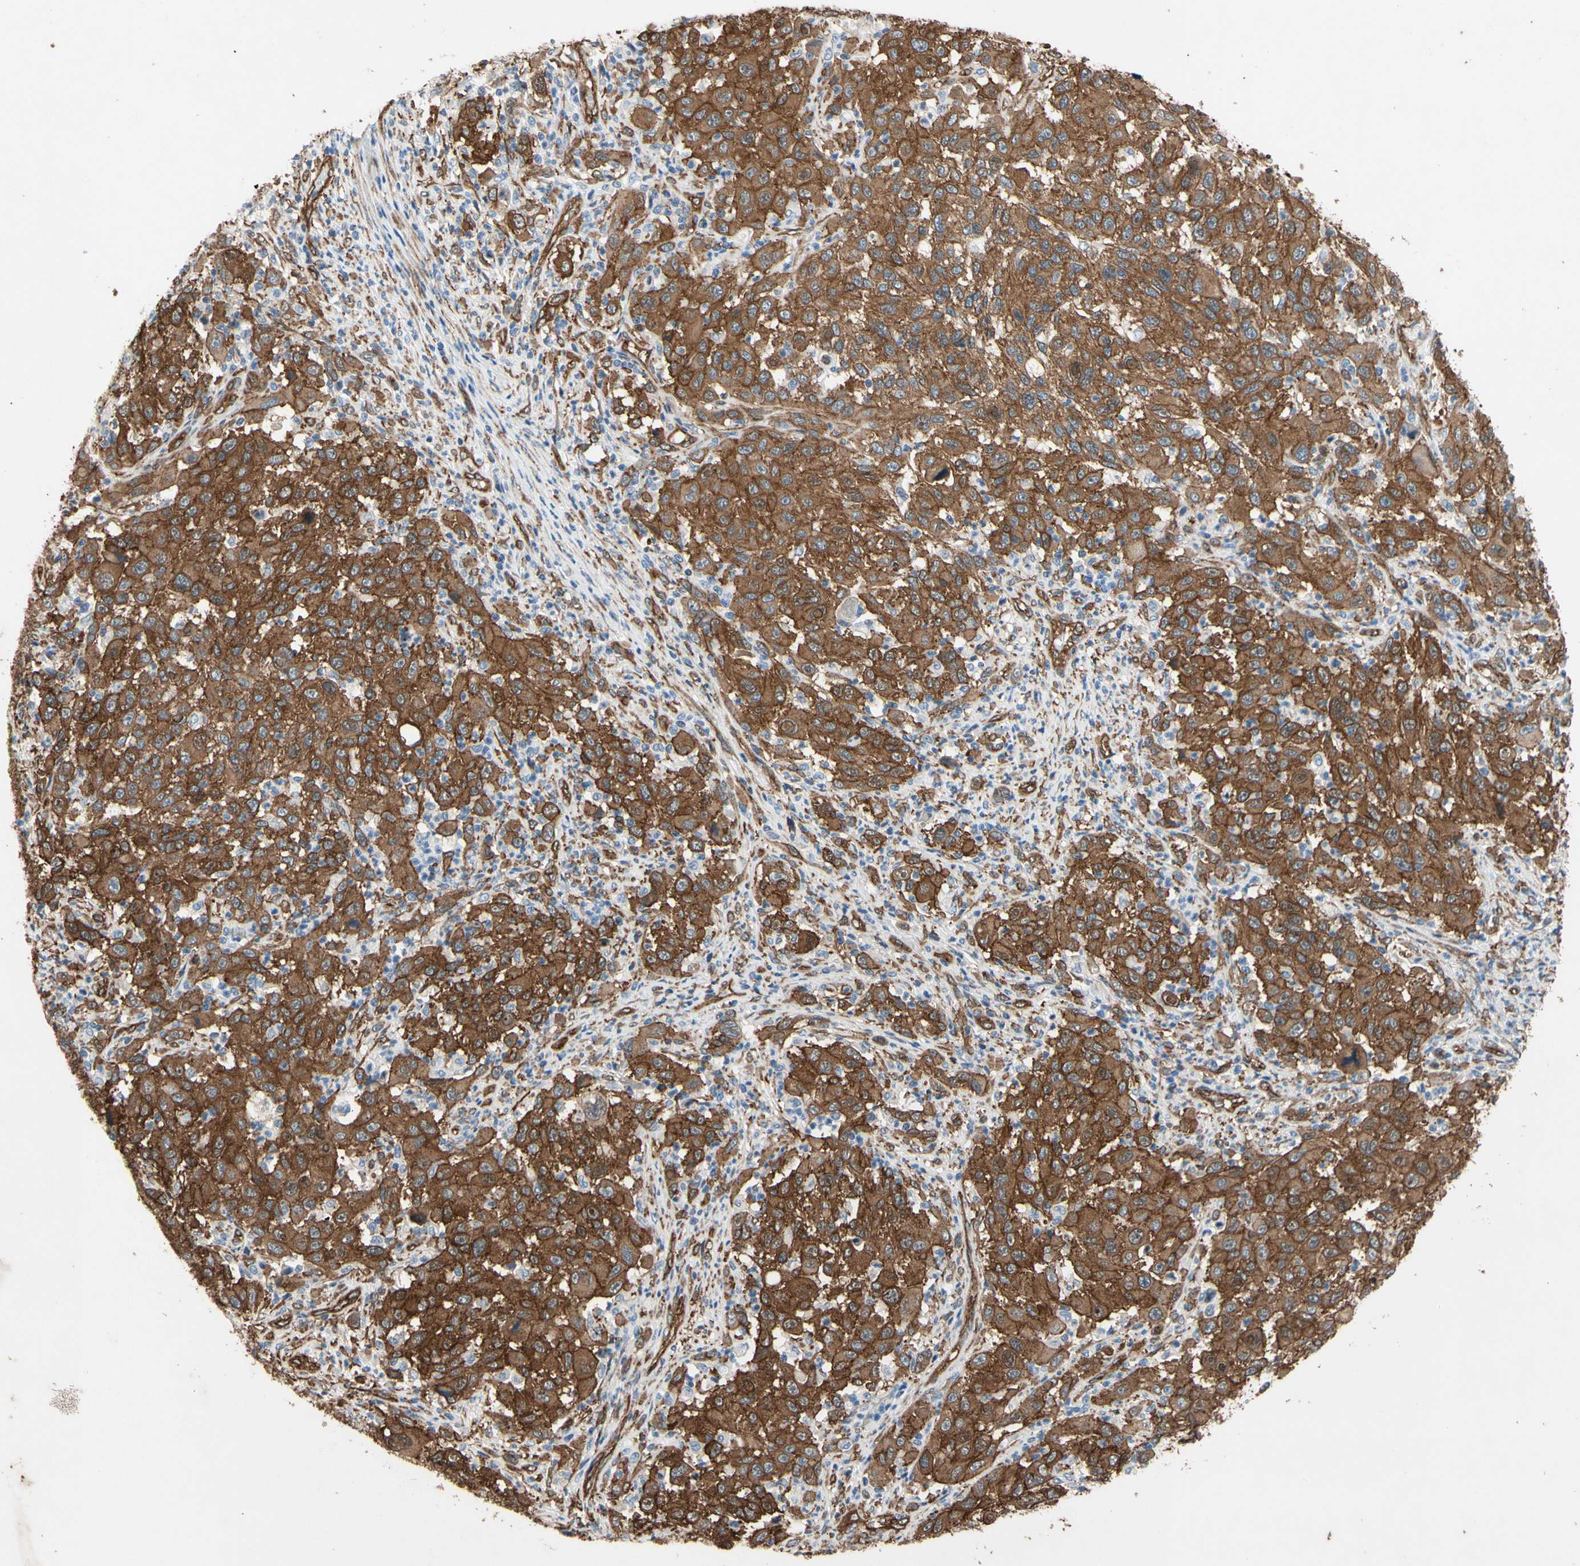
{"staining": {"intensity": "moderate", "quantity": ">75%", "location": "cytoplasmic/membranous"}, "tissue": "melanoma", "cell_type": "Tumor cells", "image_type": "cancer", "snomed": [{"axis": "morphology", "description": "Malignant melanoma, Metastatic site"}, {"axis": "topography", "description": "Lymph node"}], "caption": "Immunohistochemical staining of human melanoma demonstrates moderate cytoplasmic/membranous protein positivity in approximately >75% of tumor cells.", "gene": "CTTNBP2", "patient": {"sex": "male", "age": 61}}